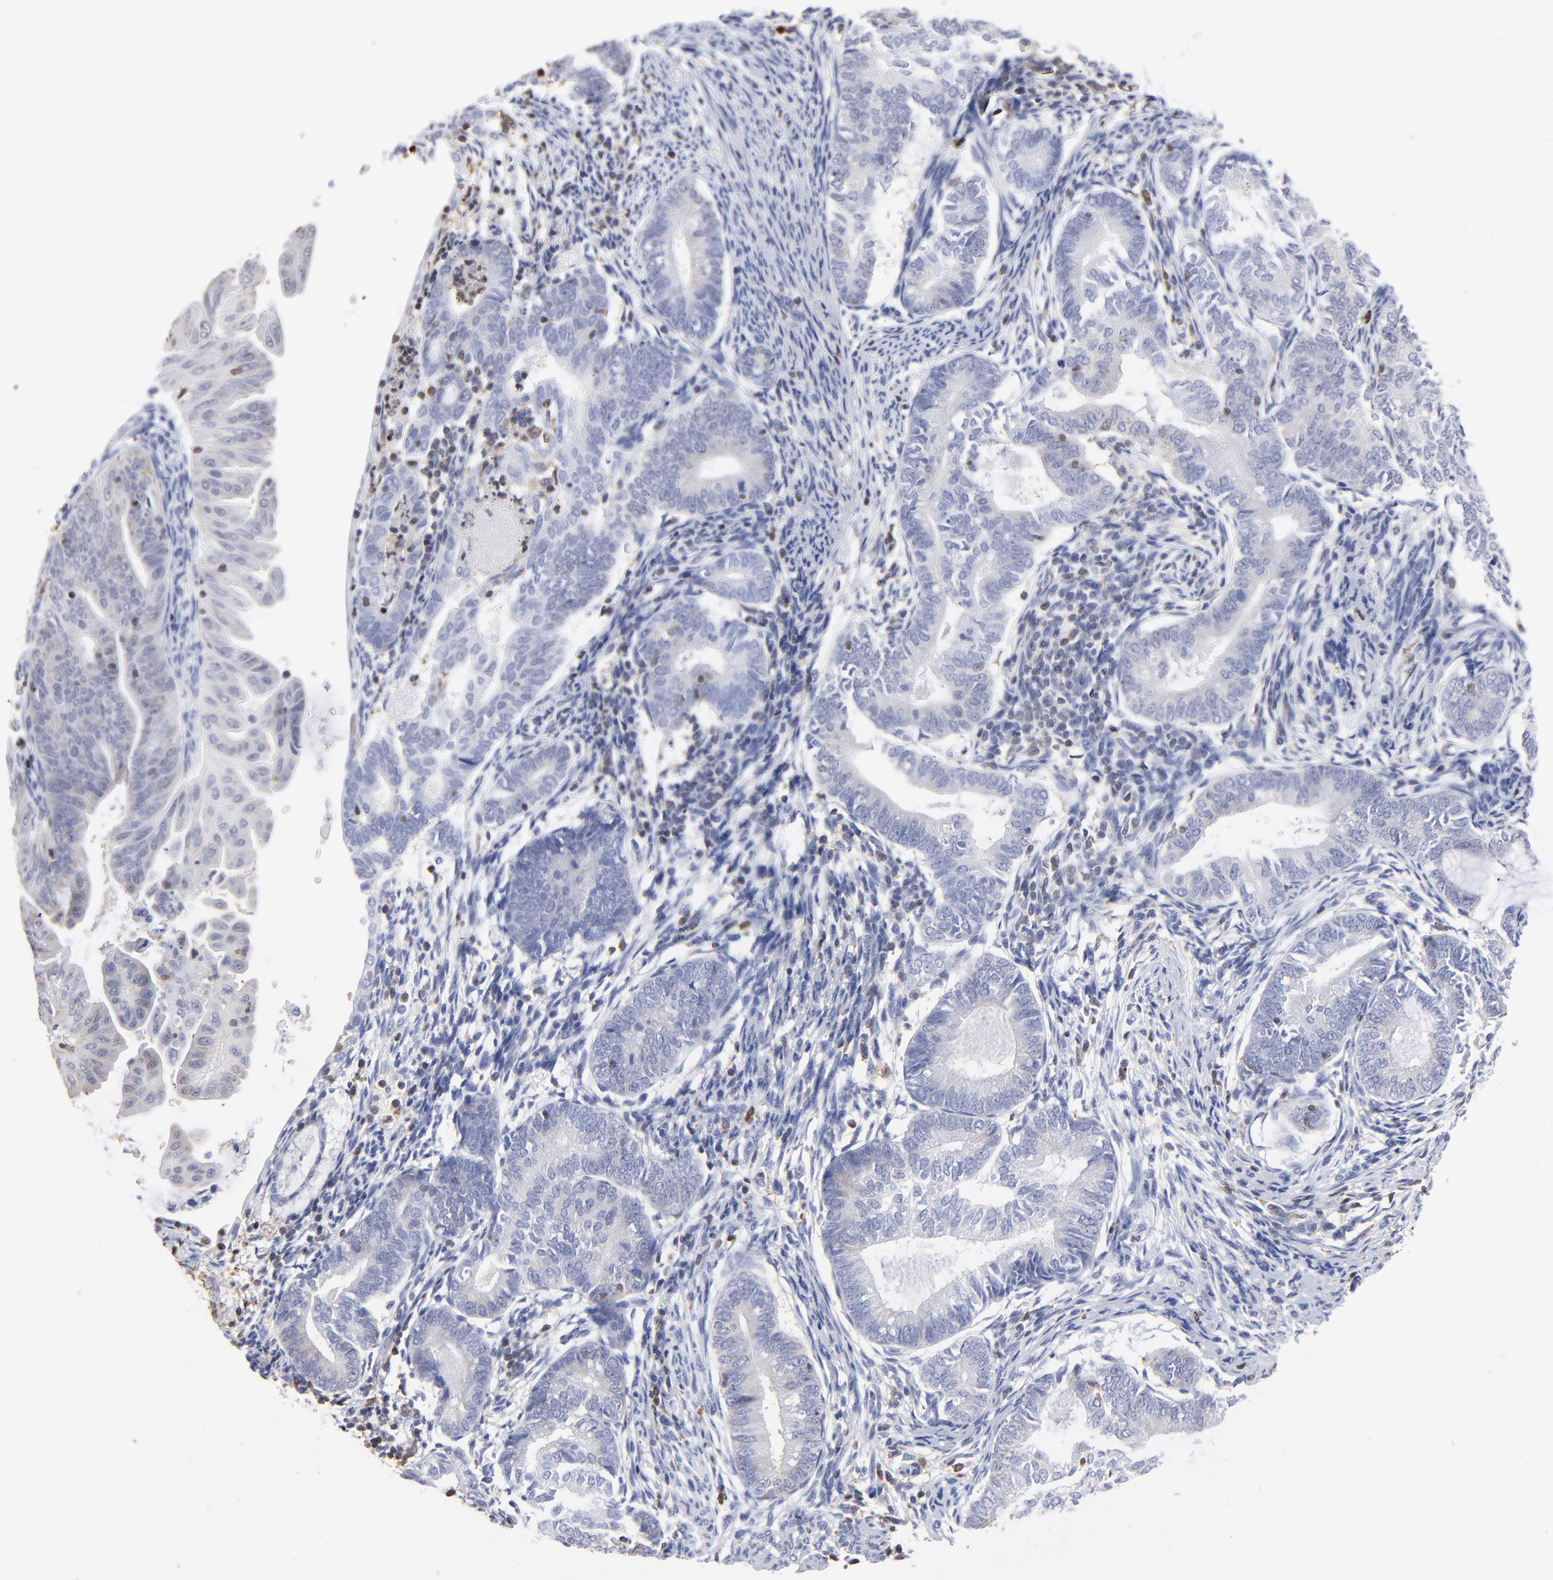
{"staining": {"intensity": "negative", "quantity": "none", "location": "none"}, "tissue": "endometrial cancer", "cell_type": "Tumor cells", "image_type": "cancer", "snomed": [{"axis": "morphology", "description": "Adenocarcinoma, NOS"}, {"axis": "topography", "description": "Endometrium"}], "caption": "This histopathology image is of endometrial cancer stained with immunohistochemistry (IHC) to label a protein in brown with the nuclei are counter-stained blue. There is no positivity in tumor cells. (DAB immunohistochemistry (IHC) with hematoxylin counter stain).", "gene": "TBXT", "patient": {"sex": "female", "age": 63}}